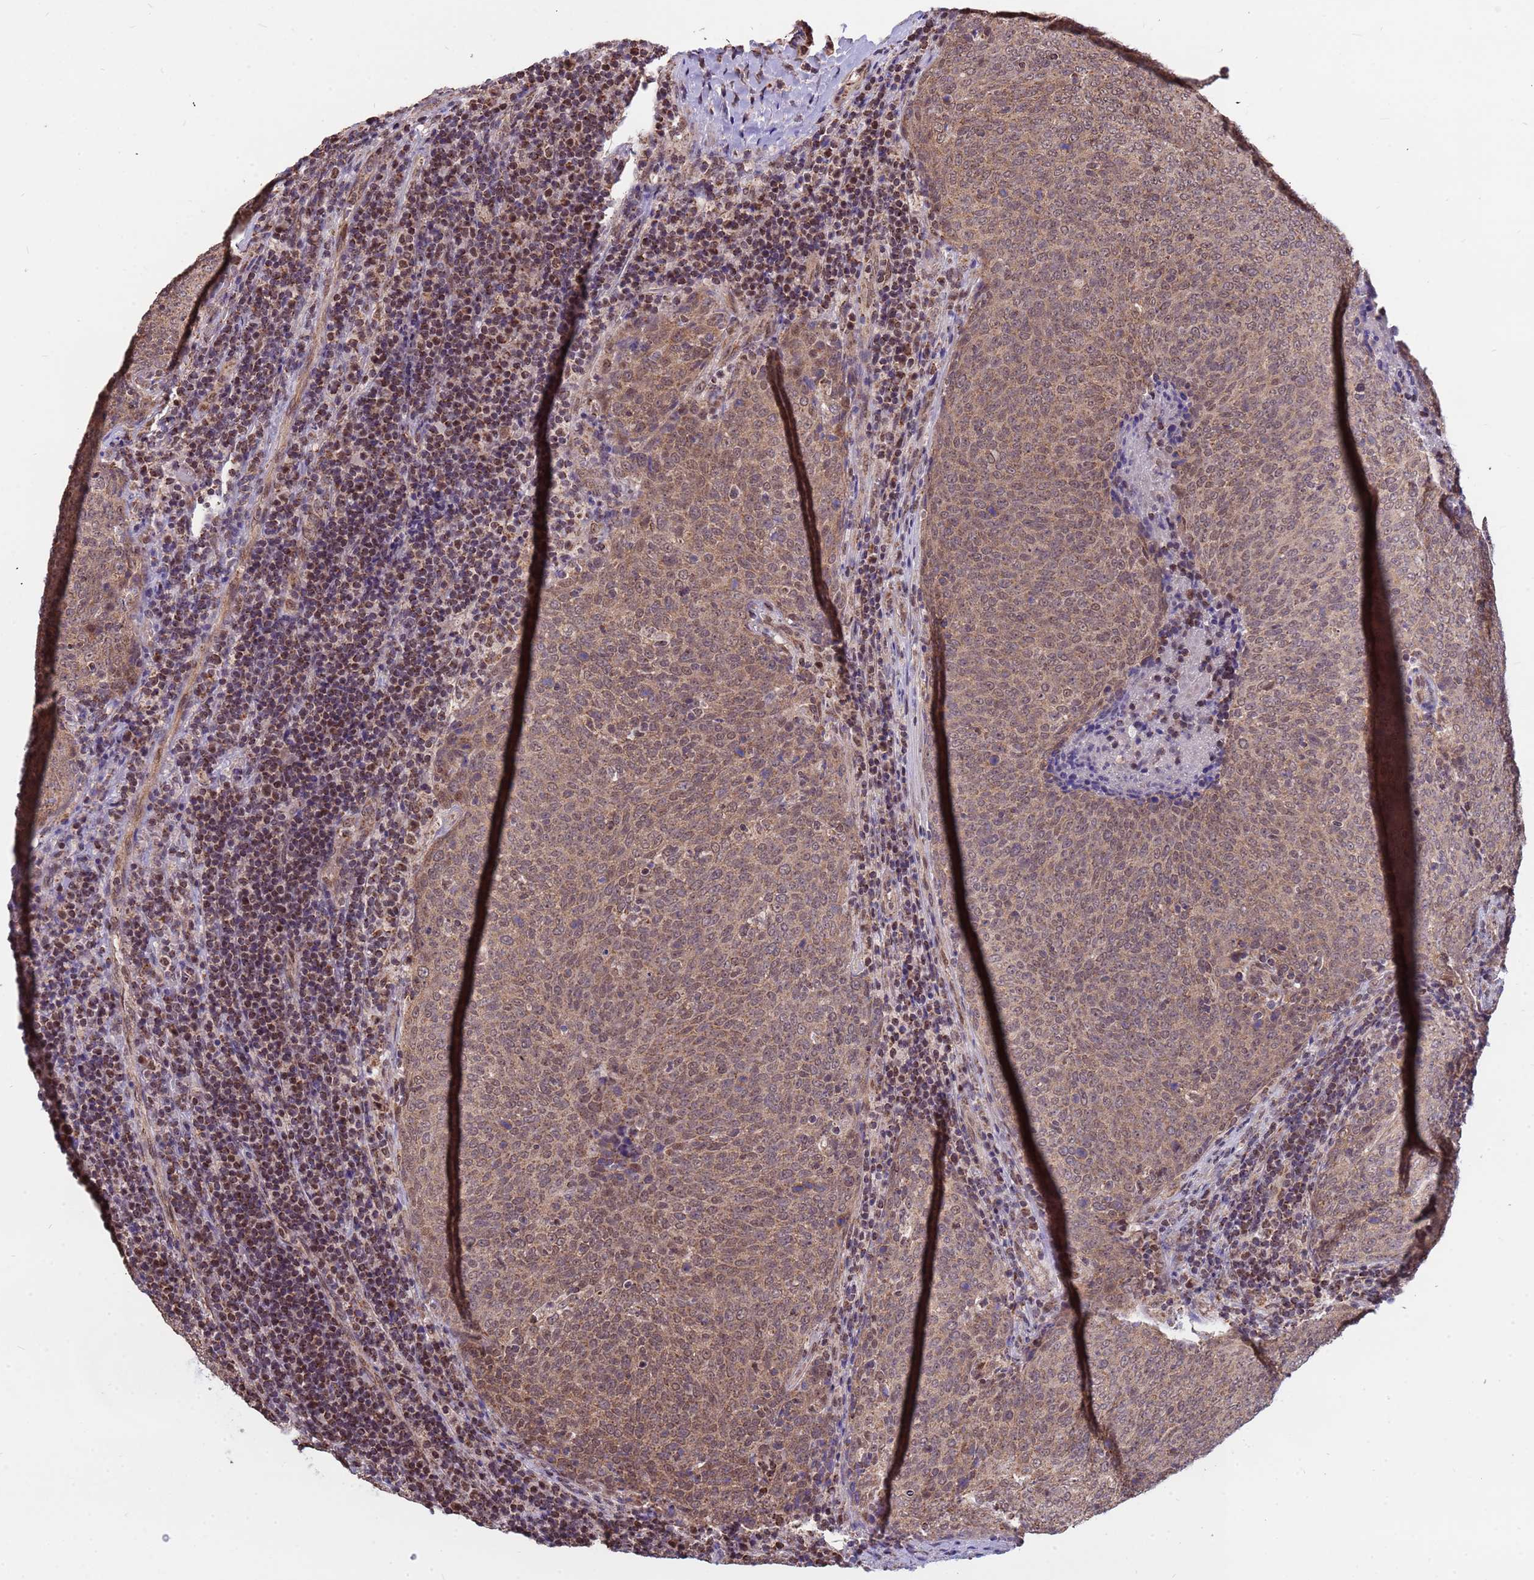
{"staining": {"intensity": "moderate", "quantity": ">75%", "location": "cytoplasmic/membranous,nuclear"}, "tissue": "head and neck cancer", "cell_type": "Tumor cells", "image_type": "cancer", "snomed": [{"axis": "morphology", "description": "Squamous cell carcinoma, NOS"}, {"axis": "morphology", "description": "Squamous cell carcinoma, metastatic, NOS"}, {"axis": "topography", "description": "Lymph node"}, {"axis": "topography", "description": "Head-Neck"}], "caption": "Protein expression analysis of human squamous cell carcinoma (head and neck) reveals moderate cytoplasmic/membranous and nuclear positivity in about >75% of tumor cells. Immunohistochemistry (ihc) stains the protein in brown and the nuclei are stained blue.", "gene": "DENND2B", "patient": {"sex": "male", "age": 62}}